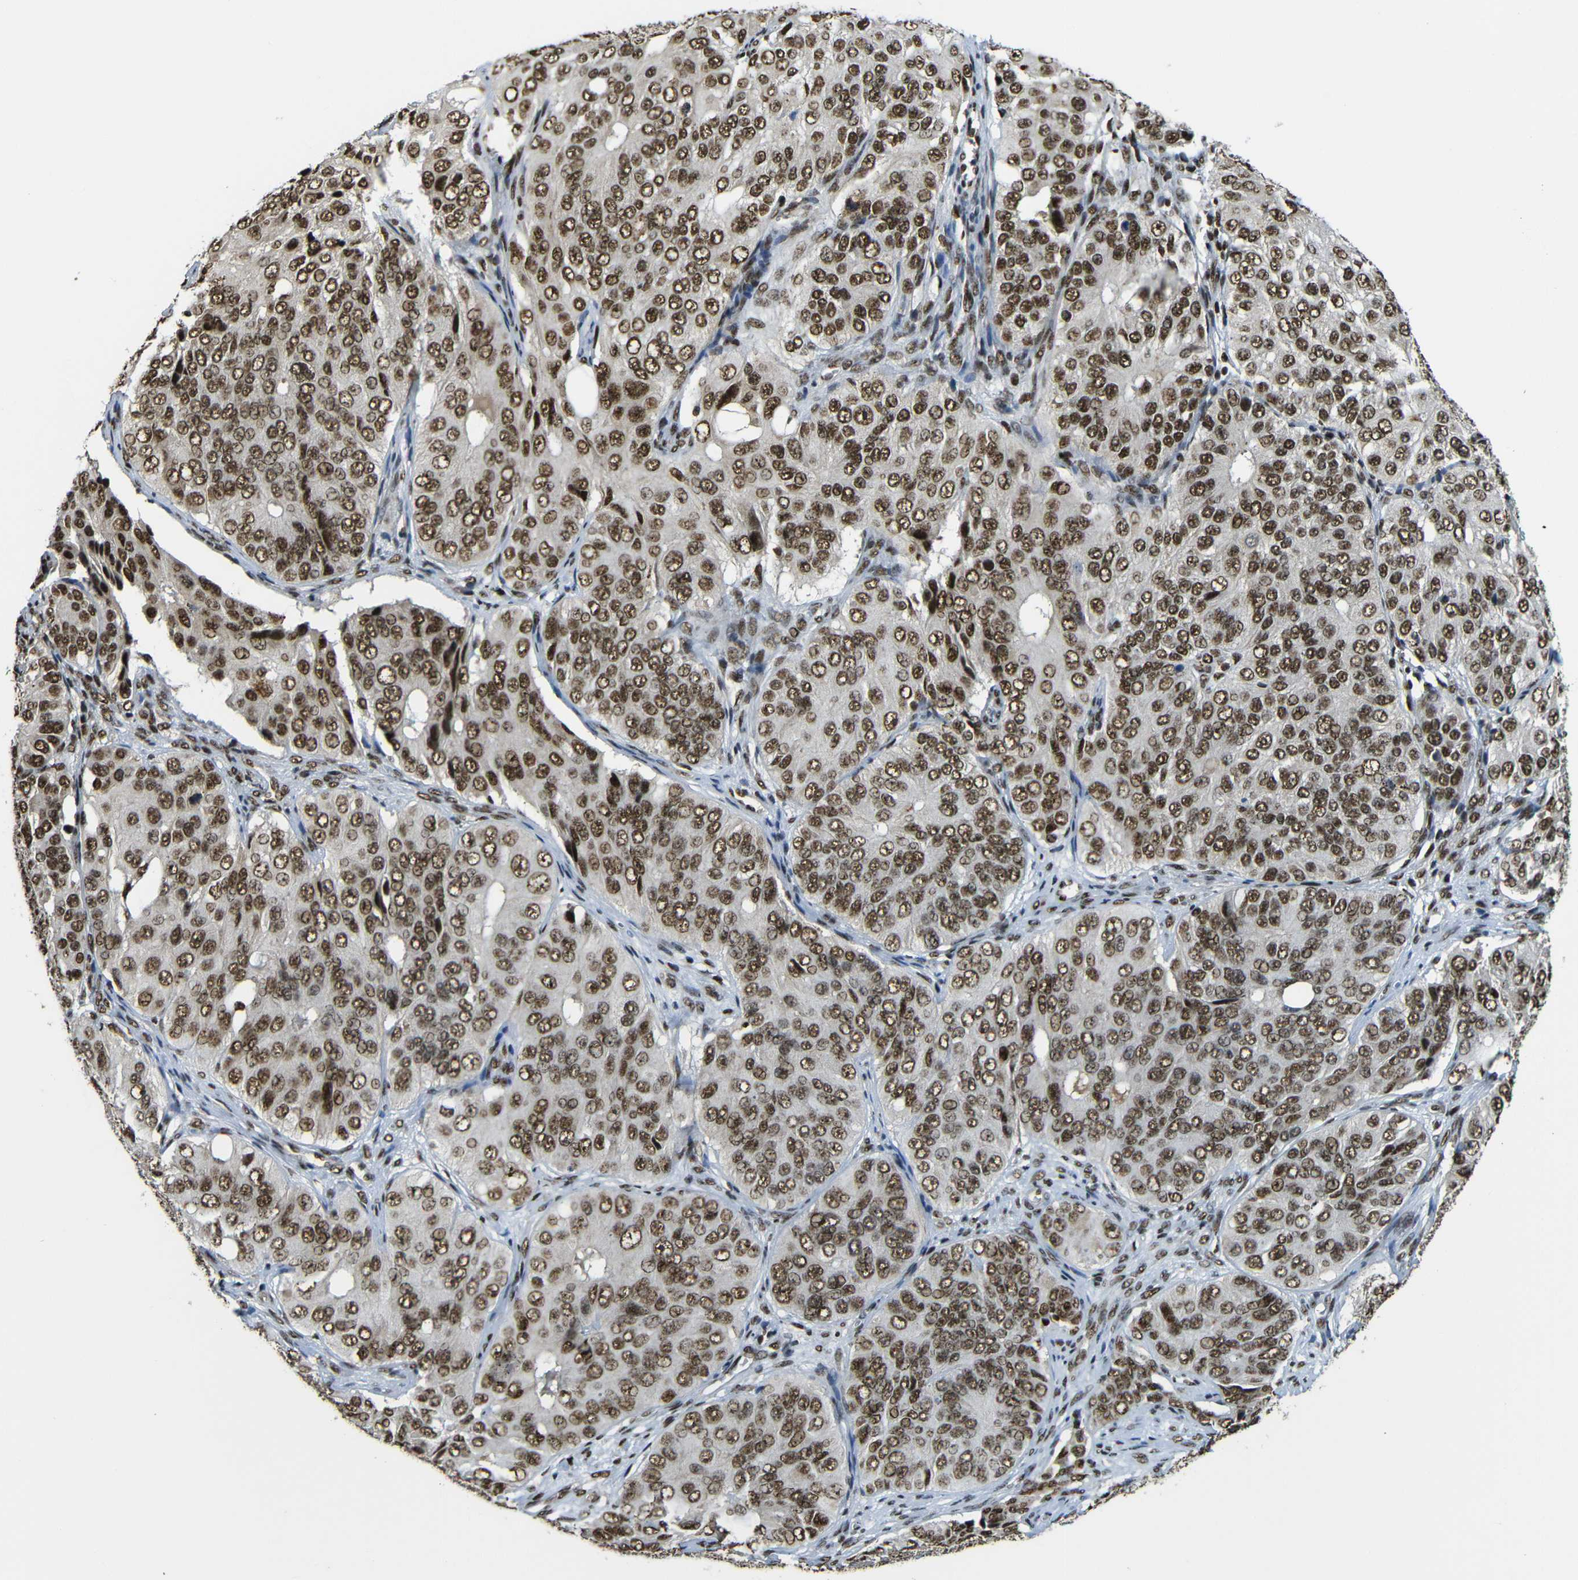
{"staining": {"intensity": "moderate", "quantity": ">75%", "location": "cytoplasmic/membranous,nuclear"}, "tissue": "ovarian cancer", "cell_type": "Tumor cells", "image_type": "cancer", "snomed": [{"axis": "morphology", "description": "Carcinoma, endometroid"}, {"axis": "topography", "description": "Ovary"}], "caption": "The image shows immunohistochemical staining of endometroid carcinoma (ovarian). There is moderate cytoplasmic/membranous and nuclear positivity is seen in about >75% of tumor cells.", "gene": "TCF7L2", "patient": {"sex": "female", "age": 51}}